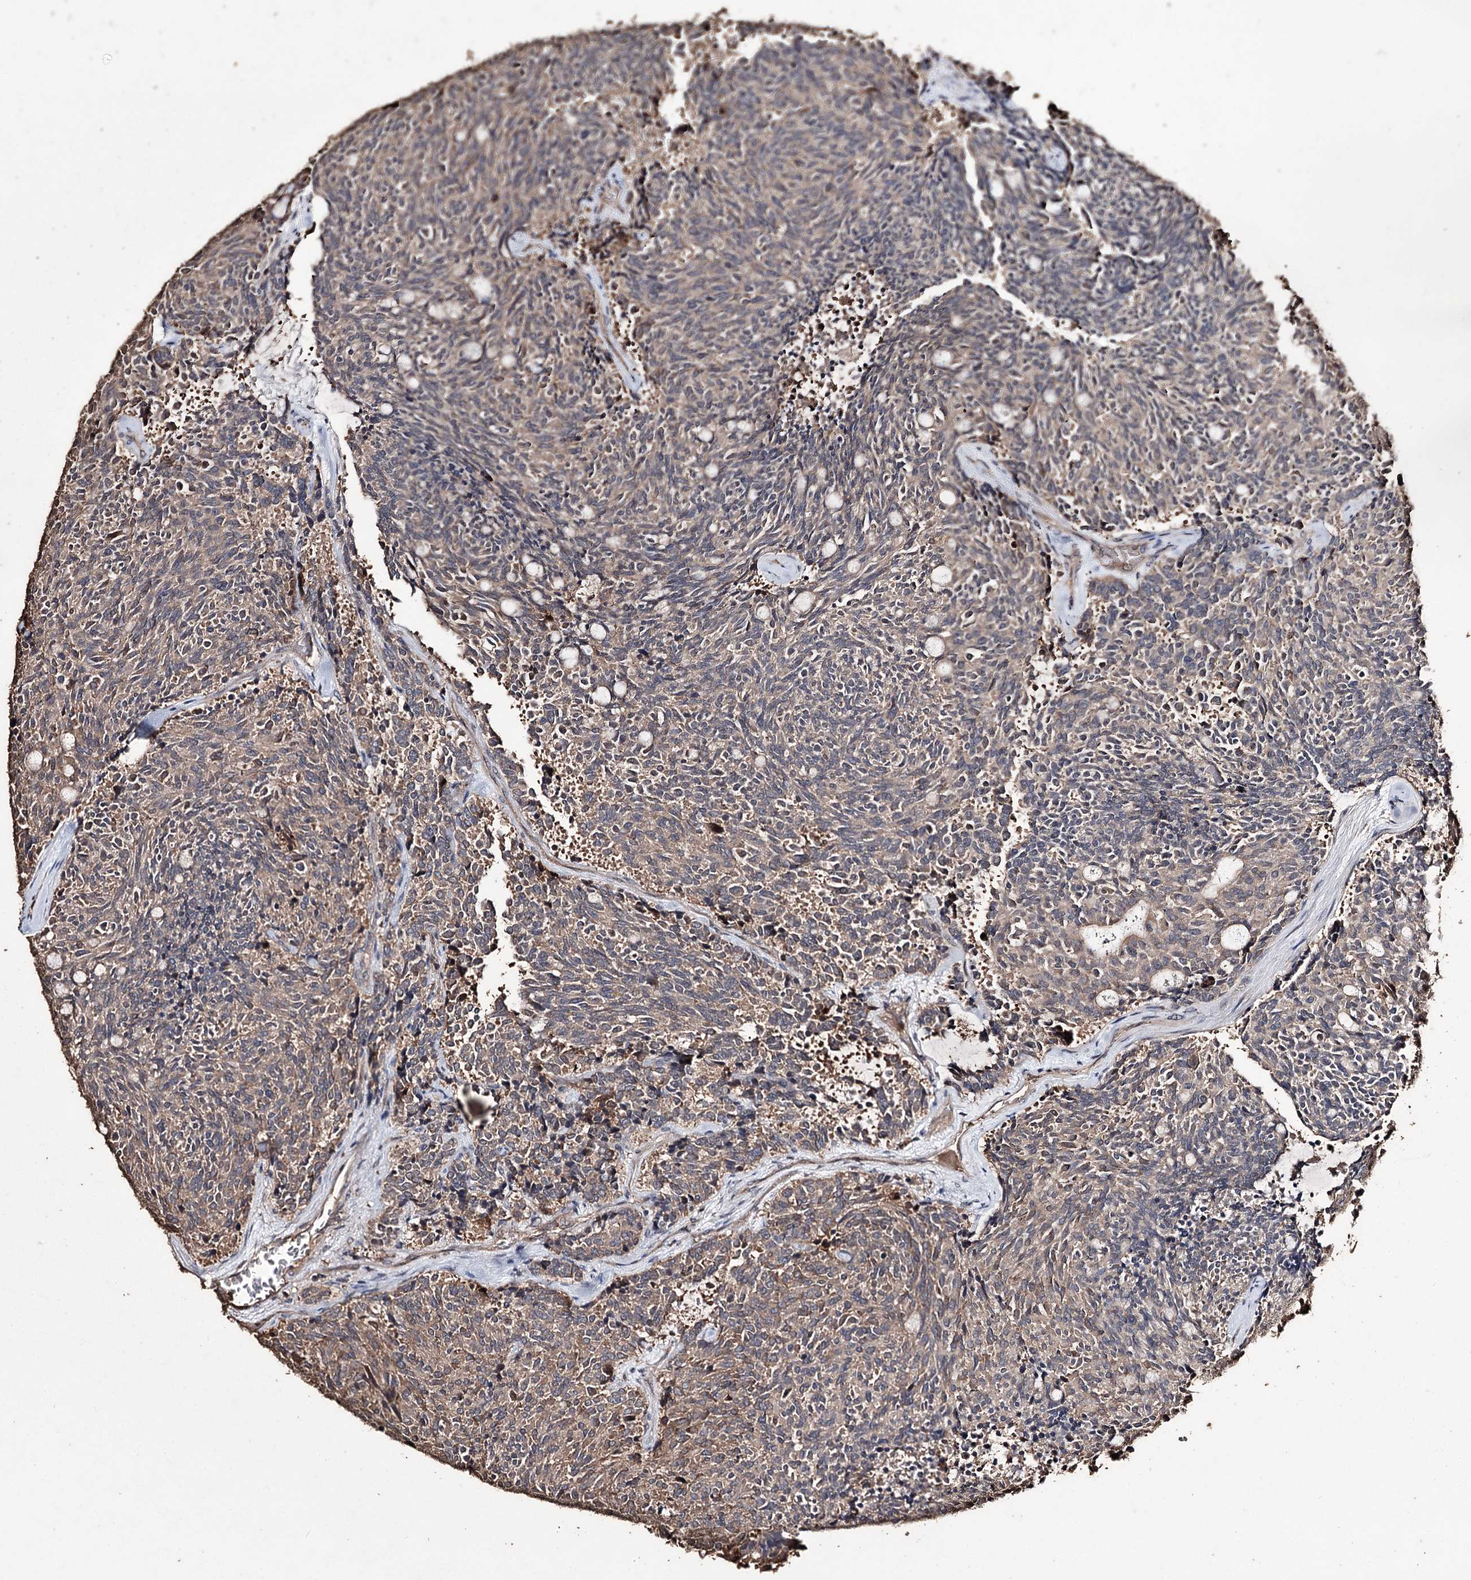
{"staining": {"intensity": "weak", "quantity": "25%-75%", "location": "cytoplasmic/membranous"}, "tissue": "carcinoid", "cell_type": "Tumor cells", "image_type": "cancer", "snomed": [{"axis": "morphology", "description": "Carcinoid, malignant, NOS"}, {"axis": "topography", "description": "Pancreas"}], "caption": "Tumor cells reveal low levels of weak cytoplasmic/membranous positivity in approximately 25%-75% of cells in carcinoid.", "gene": "ZNF662", "patient": {"sex": "female", "age": 54}}